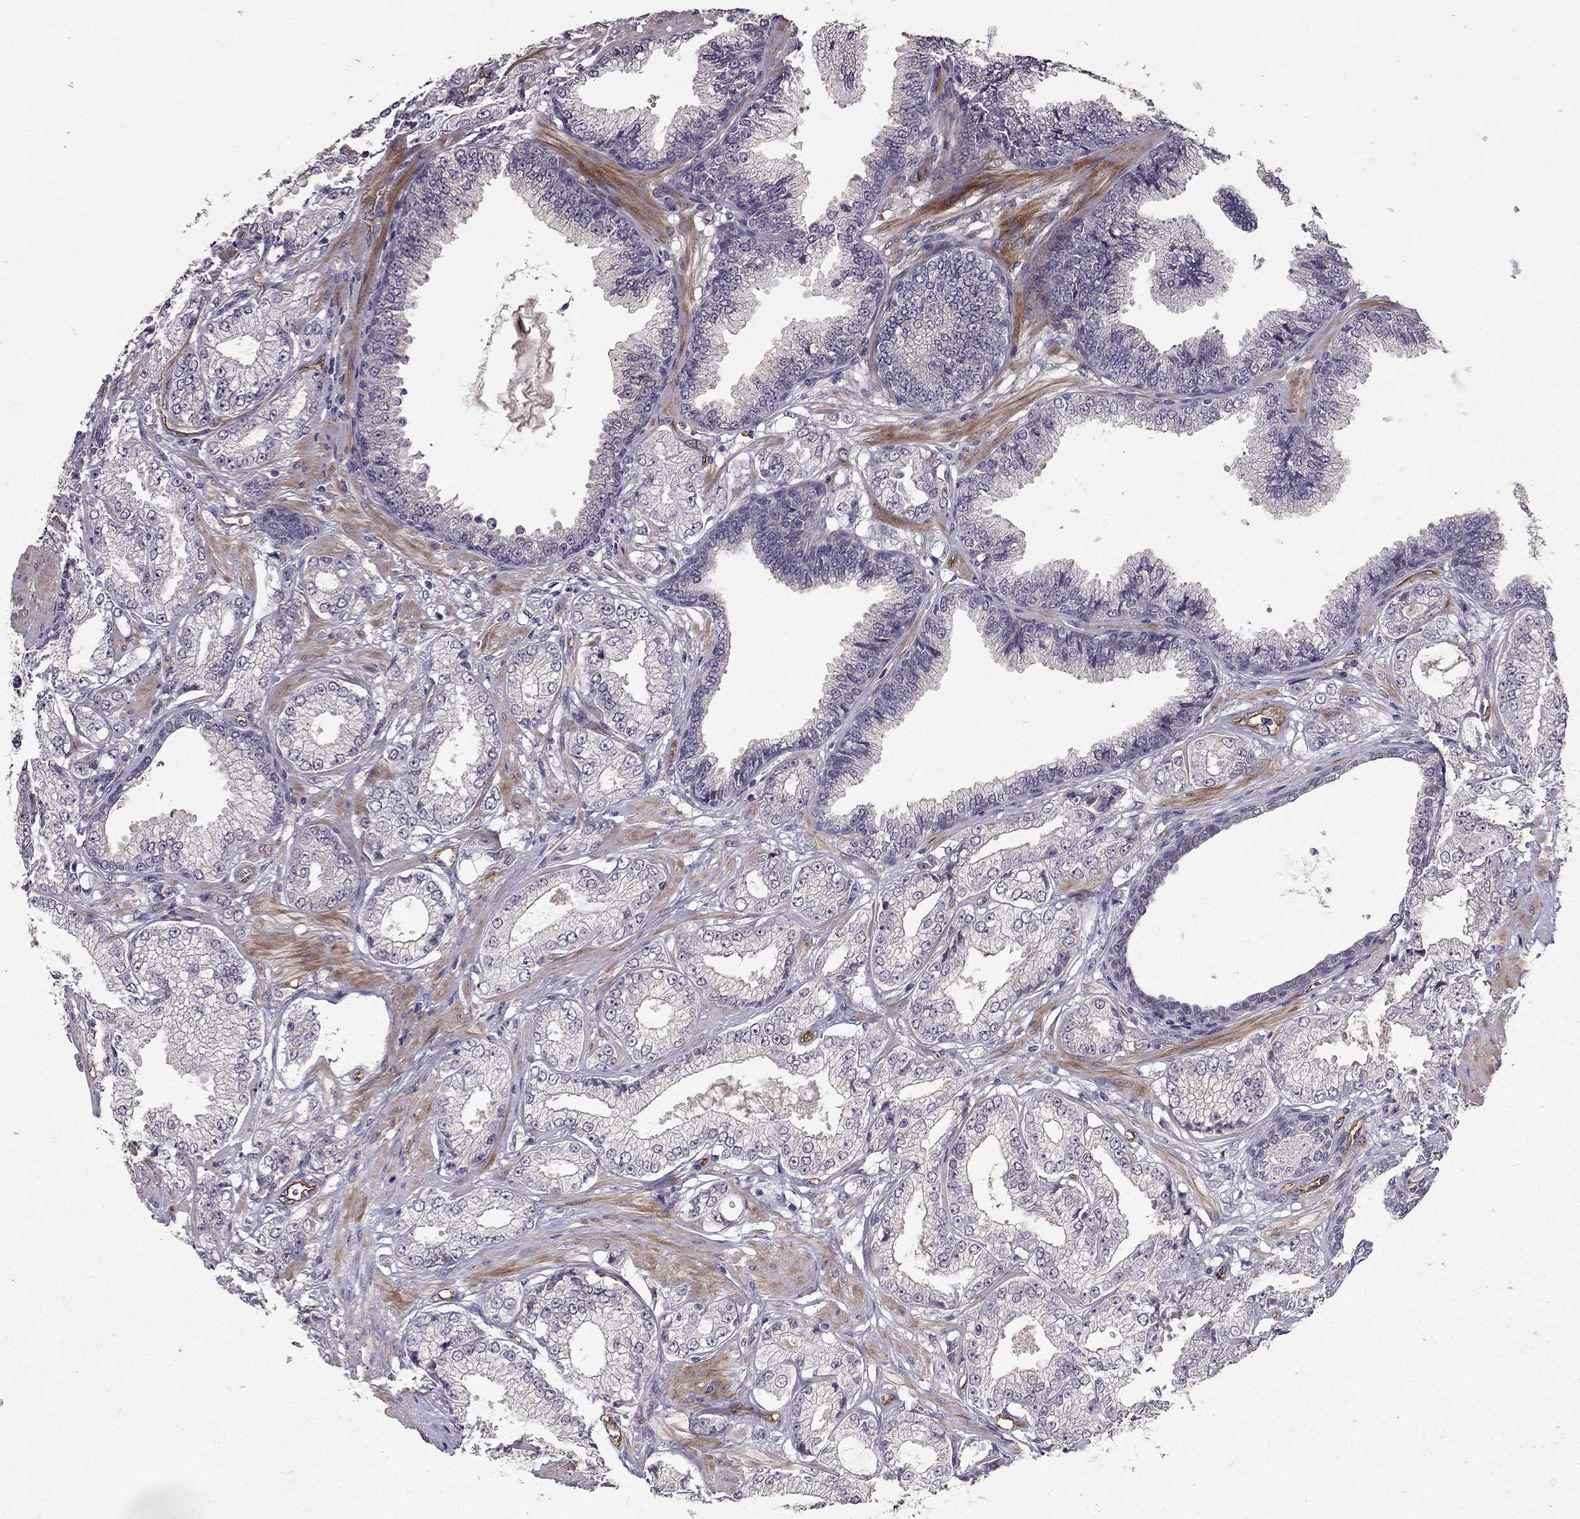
{"staining": {"intensity": "negative", "quantity": "none", "location": "none"}, "tissue": "prostate cancer", "cell_type": "Tumor cells", "image_type": "cancer", "snomed": [{"axis": "morphology", "description": "Adenocarcinoma, NOS"}, {"axis": "topography", "description": "Prostate"}], "caption": "Prostate cancer (adenocarcinoma) stained for a protein using IHC exhibits no staining tumor cells.", "gene": "RASIP1", "patient": {"sex": "male", "age": 64}}